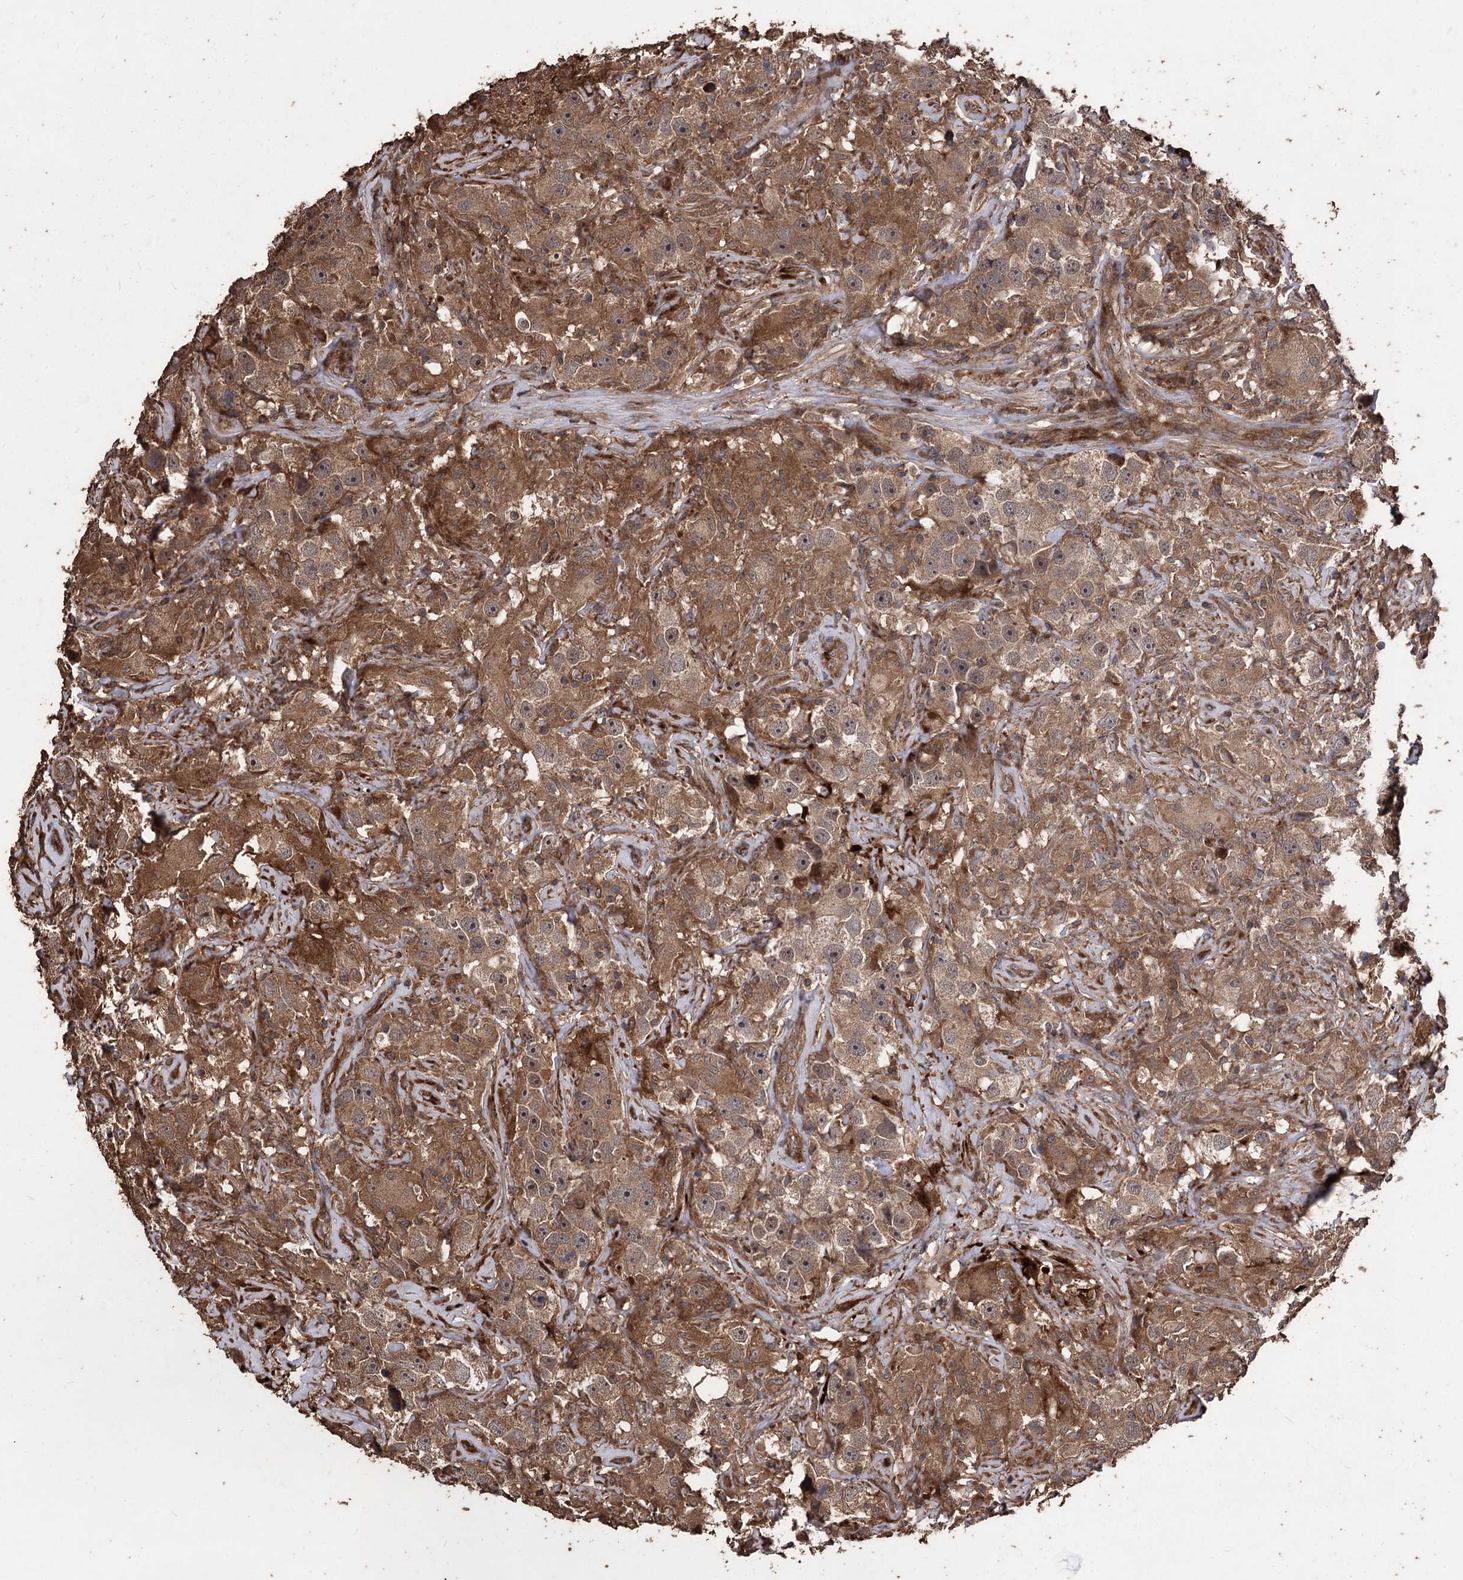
{"staining": {"intensity": "moderate", "quantity": ">75%", "location": "cytoplasmic/membranous"}, "tissue": "testis cancer", "cell_type": "Tumor cells", "image_type": "cancer", "snomed": [{"axis": "morphology", "description": "Seminoma, NOS"}, {"axis": "topography", "description": "Testis"}], "caption": "Human testis cancer stained for a protein (brown) exhibits moderate cytoplasmic/membranous positive staining in about >75% of tumor cells.", "gene": "RASSF3", "patient": {"sex": "male", "age": 49}}